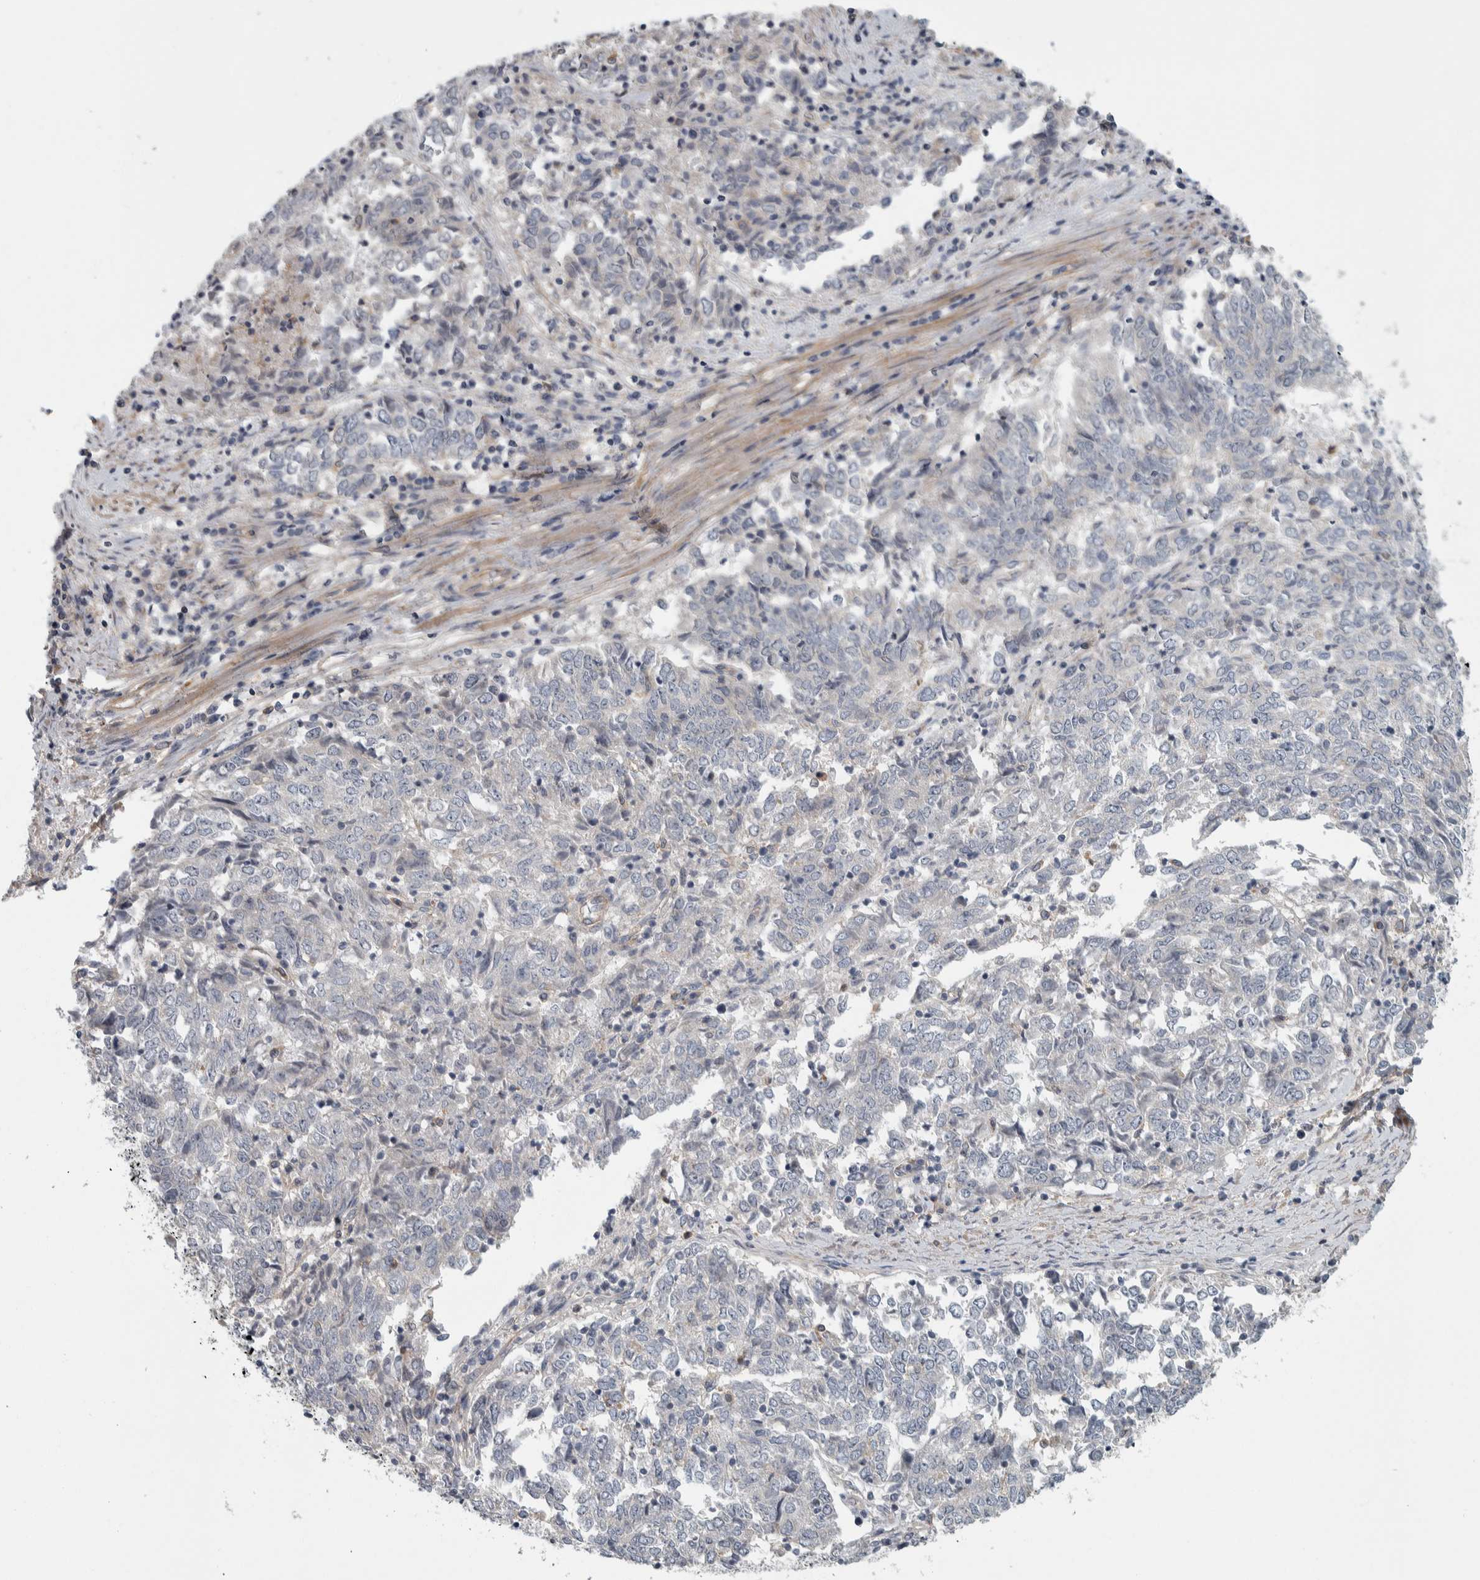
{"staining": {"intensity": "negative", "quantity": "none", "location": "none"}, "tissue": "endometrial cancer", "cell_type": "Tumor cells", "image_type": "cancer", "snomed": [{"axis": "morphology", "description": "Adenocarcinoma, NOS"}, {"axis": "topography", "description": "Endometrium"}], "caption": "Immunohistochemistry histopathology image of endometrial cancer (adenocarcinoma) stained for a protein (brown), which demonstrates no staining in tumor cells.", "gene": "KCNJ3", "patient": {"sex": "female", "age": 80}}